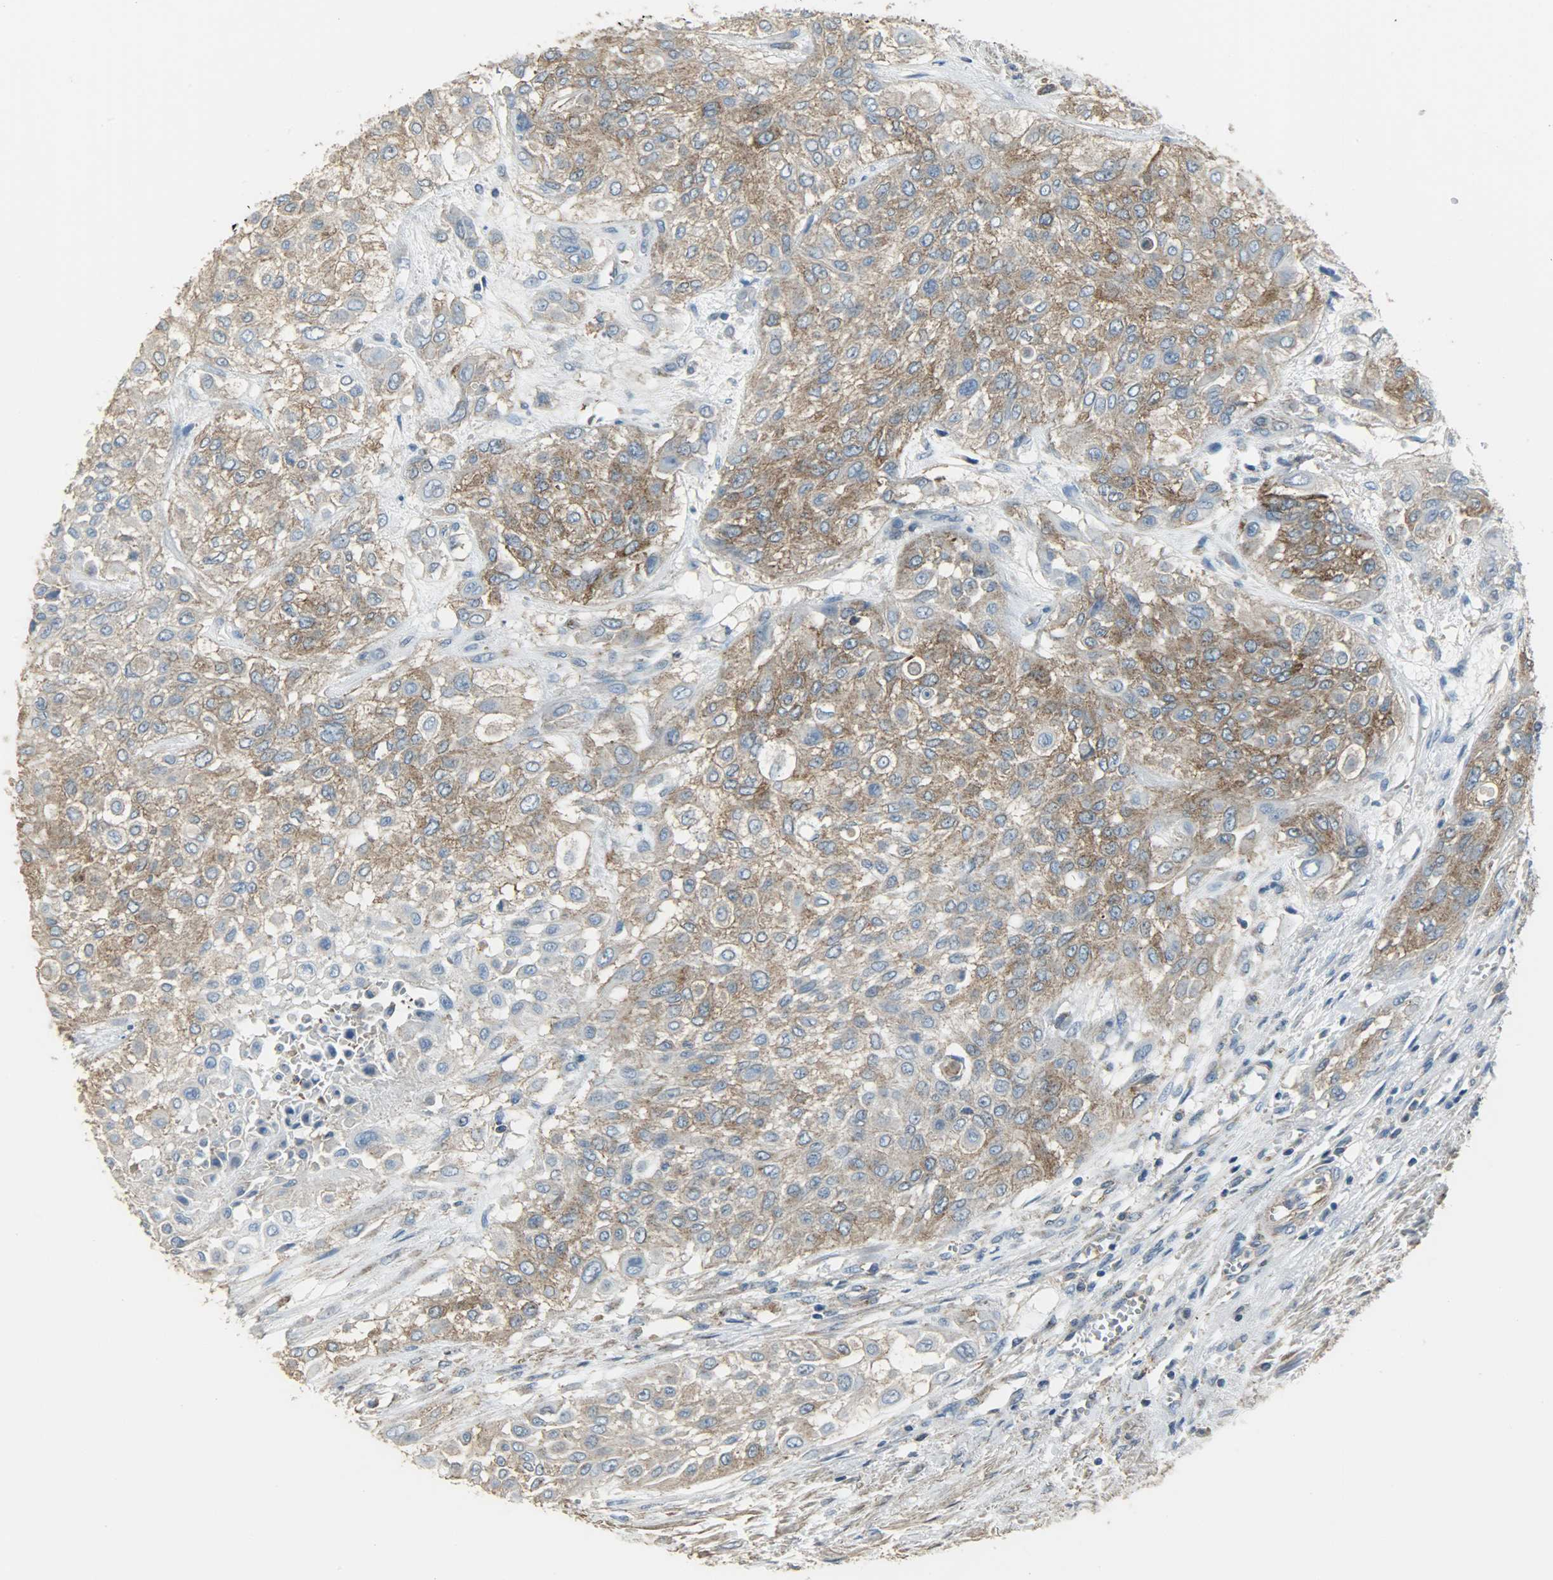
{"staining": {"intensity": "moderate", "quantity": ">75%", "location": "cytoplasmic/membranous"}, "tissue": "urothelial cancer", "cell_type": "Tumor cells", "image_type": "cancer", "snomed": [{"axis": "morphology", "description": "Urothelial carcinoma, High grade"}, {"axis": "topography", "description": "Urinary bladder"}], "caption": "Immunohistochemical staining of urothelial carcinoma (high-grade) shows medium levels of moderate cytoplasmic/membranous positivity in approximately >75% of tumor cells.", "gene": "DNAJA4", "patient": {"sex": "male", "age": 57}}